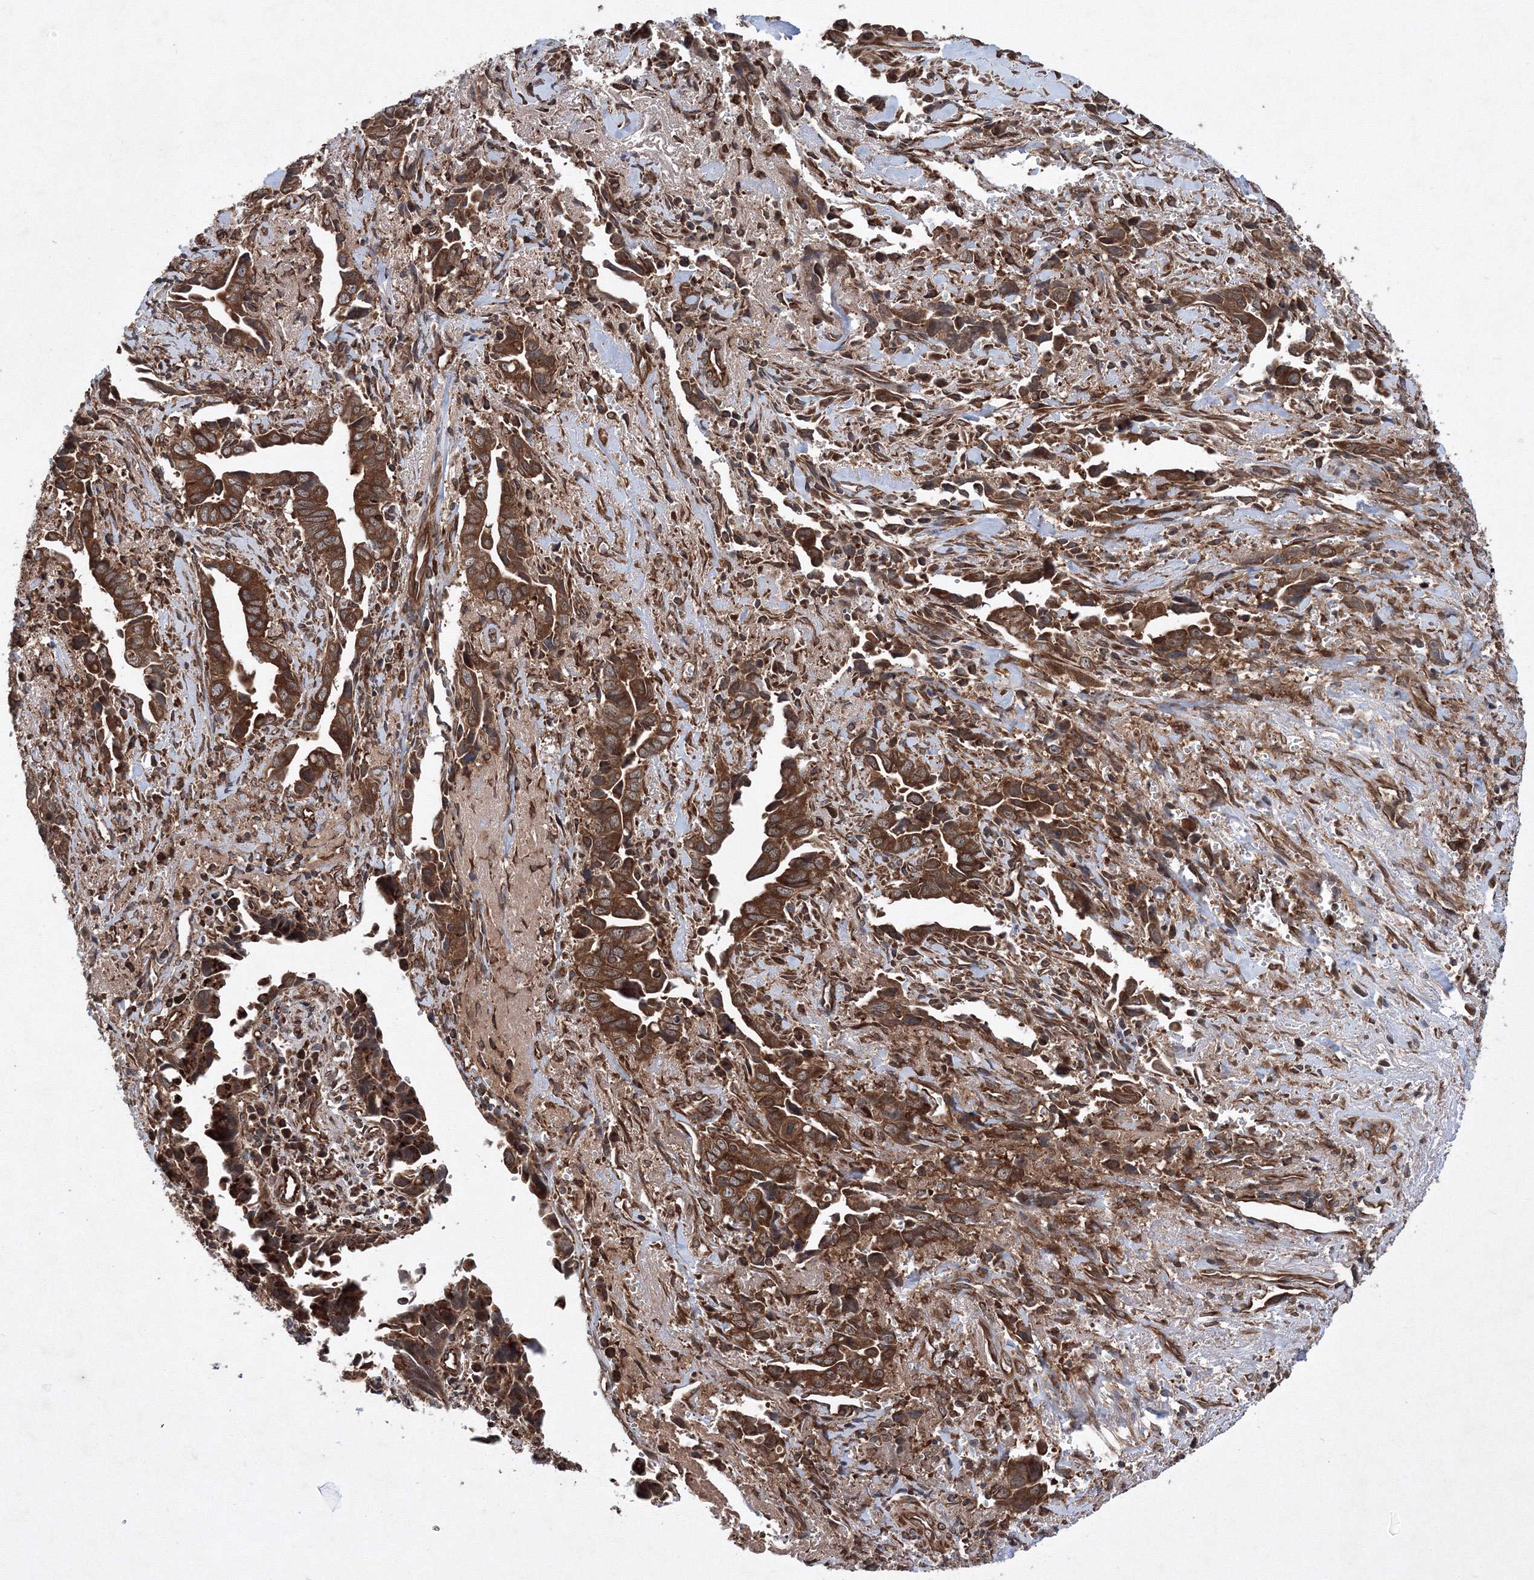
{"staining": {"intensity": "strong", "quantity": ">75%", "location": "cytoplasmic/membranous"}, "tissue": "liver cancer", "cell_type": "Tumor cells", "image_type": "cancer", "snomed": [{"axis": "morphology", "description": "Cholangiocarcinoma"}, {"axis": "topography", "description": "Liver"}], "caption": "Approximately >75% of tumor cells in human cholangiocarcinoma (liver) show strong cytoplasmic/membranous protein expression as visualized by brown immunohistochemical staining.", "gene": "ATG3", "patient": {"sex": "female", "age": 79}}